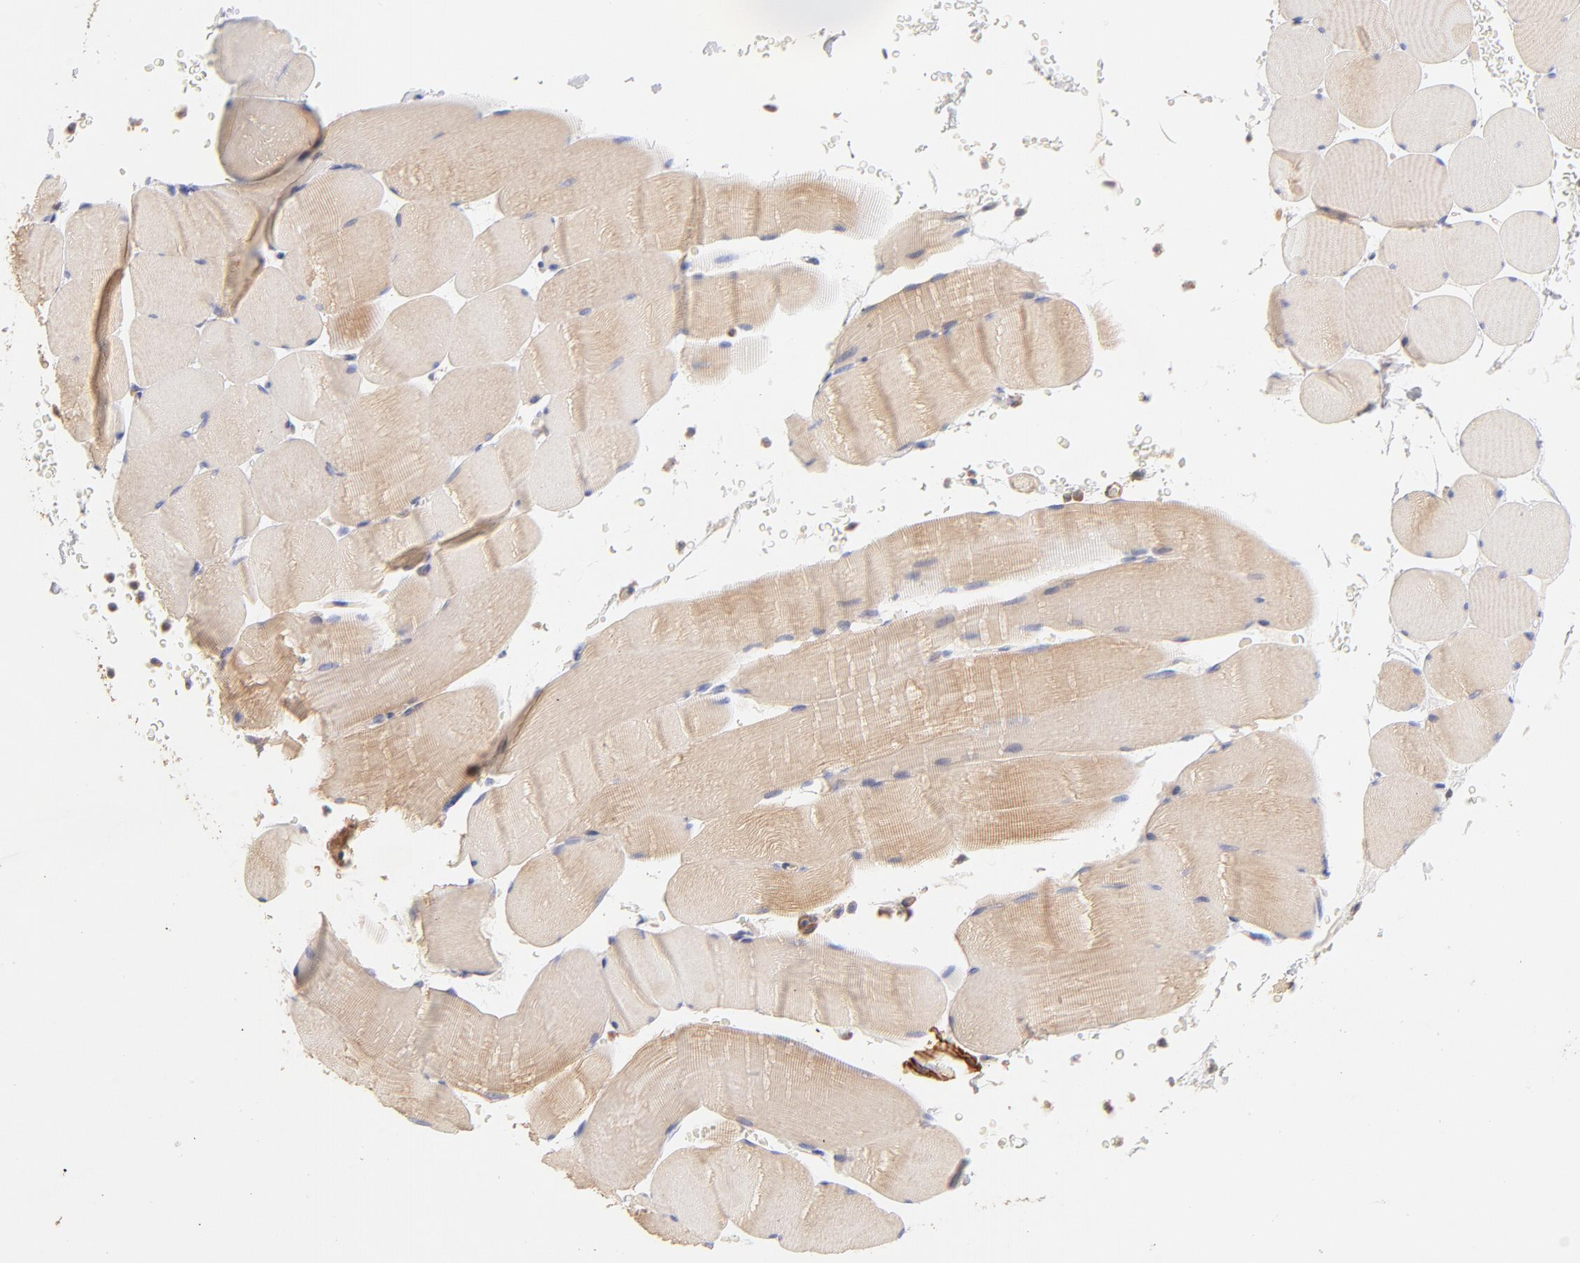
{"staining": {"intensity": "moderate", "quantity": ">75%", "location": "cytoplasmic/membranous"}, "tissue": "skeletal muscle", "cell_type": "Myocytes", "image_type": "normal", "snomed": [{"axis": "morphology", "description": "Normal tissue, NOS"}, {"axis": "topography", "description": "Skeletal muscle"}], "caption": "The image shows staining of benign skeletal muscle, revealing moderate cytoplasmic/membranous protein expression (brown color) within myocytes.", "gene": "LDLRAP1", "patient": {"sex": "male", "age": 62}}